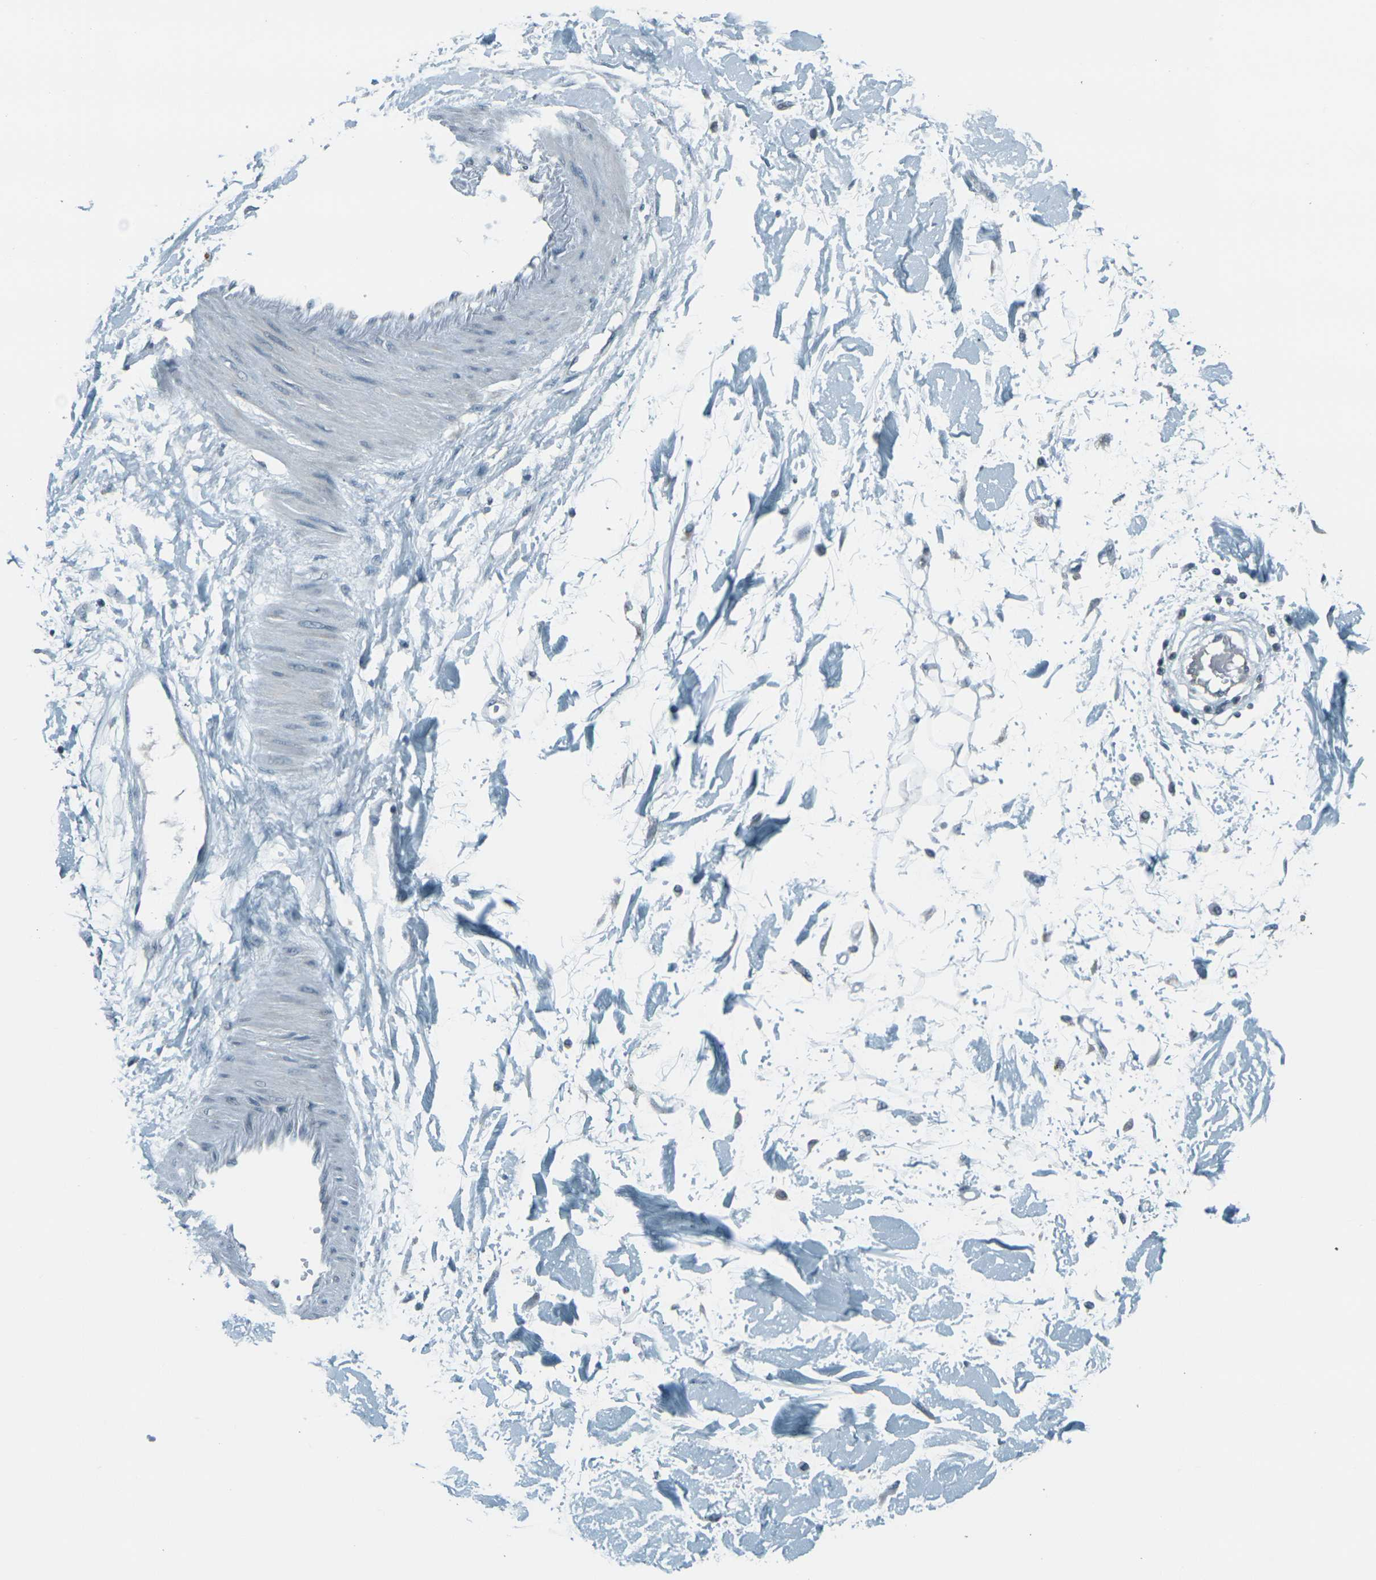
{"staining": {"intensity": "negative", "quantity": "none", "location": "none"}, "tissue": "adipose tissue", "cell_type": "Adipocytes", "image_type": "normal", "snomed": [{"axis": "morphology", "description": "Squamous cell carcinoma, NOS"}, {"axis": "topography", "description": "Skin"}], "caption": "A high-resolution micrograph shows immunohistochemistry staining of benign adipose tissue, which exhibits no significant staining in adipocytes.", "gene": "H2BC1", "patient": {"sex": "male", "age": 83}}